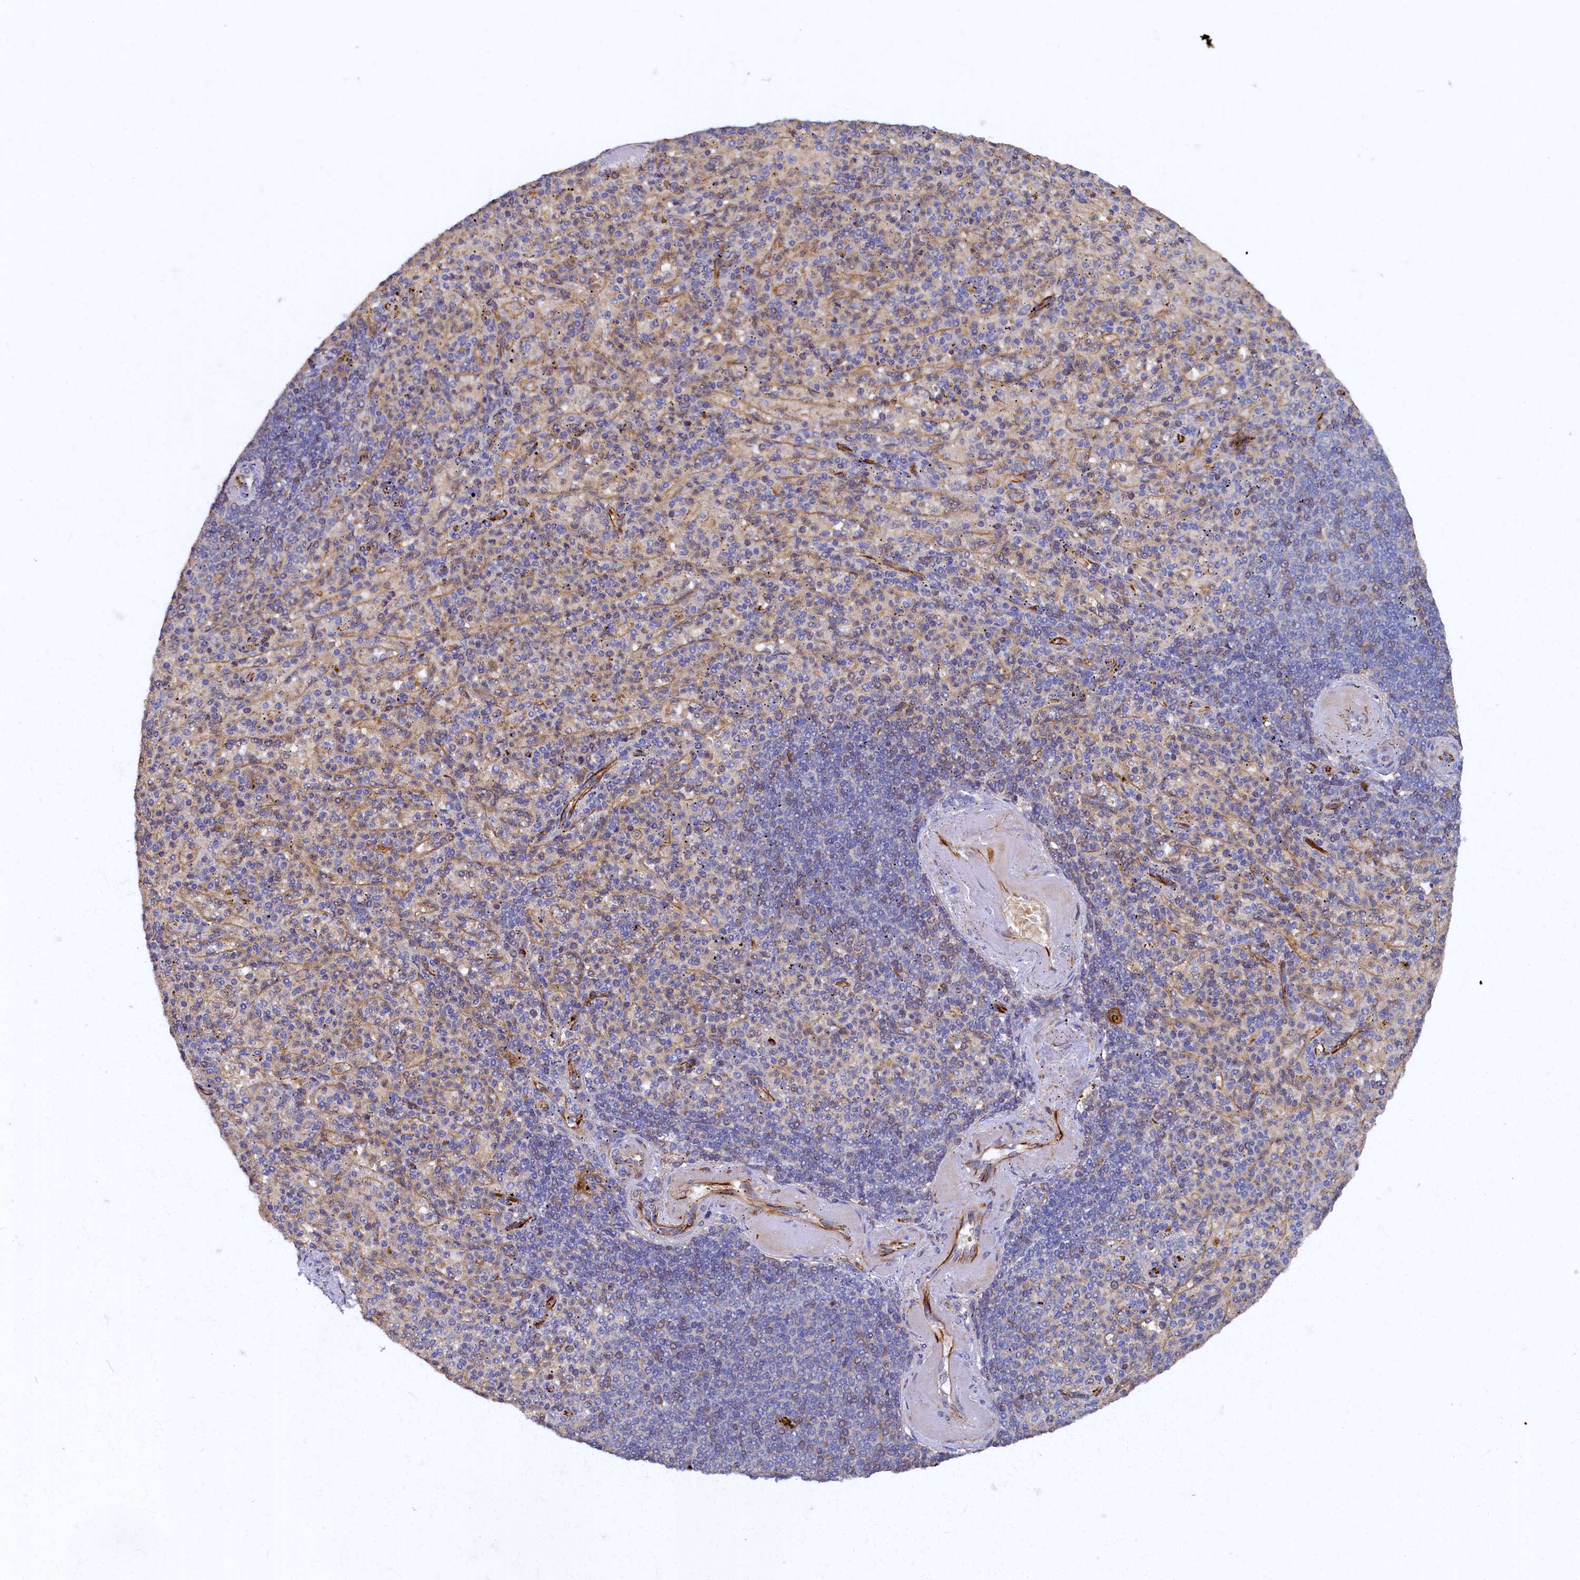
{"staining": {"intensity": "negative", "quantity": "none", "location": "none"}, "tissue": "spleen", "cell_type": "Cells in red pulp", "image_type": "normal", "snomed": [{"axis": "morphology", "description": "Normal tissue, NOS"}, {"axis": "topography", "description": "Spleen"}], "caption": "The histopathology image demonstrates no significant expression in cells in red pulp of spleen.", "gene": "ARL11", "patient": {"sex": "female", "age": 74}}